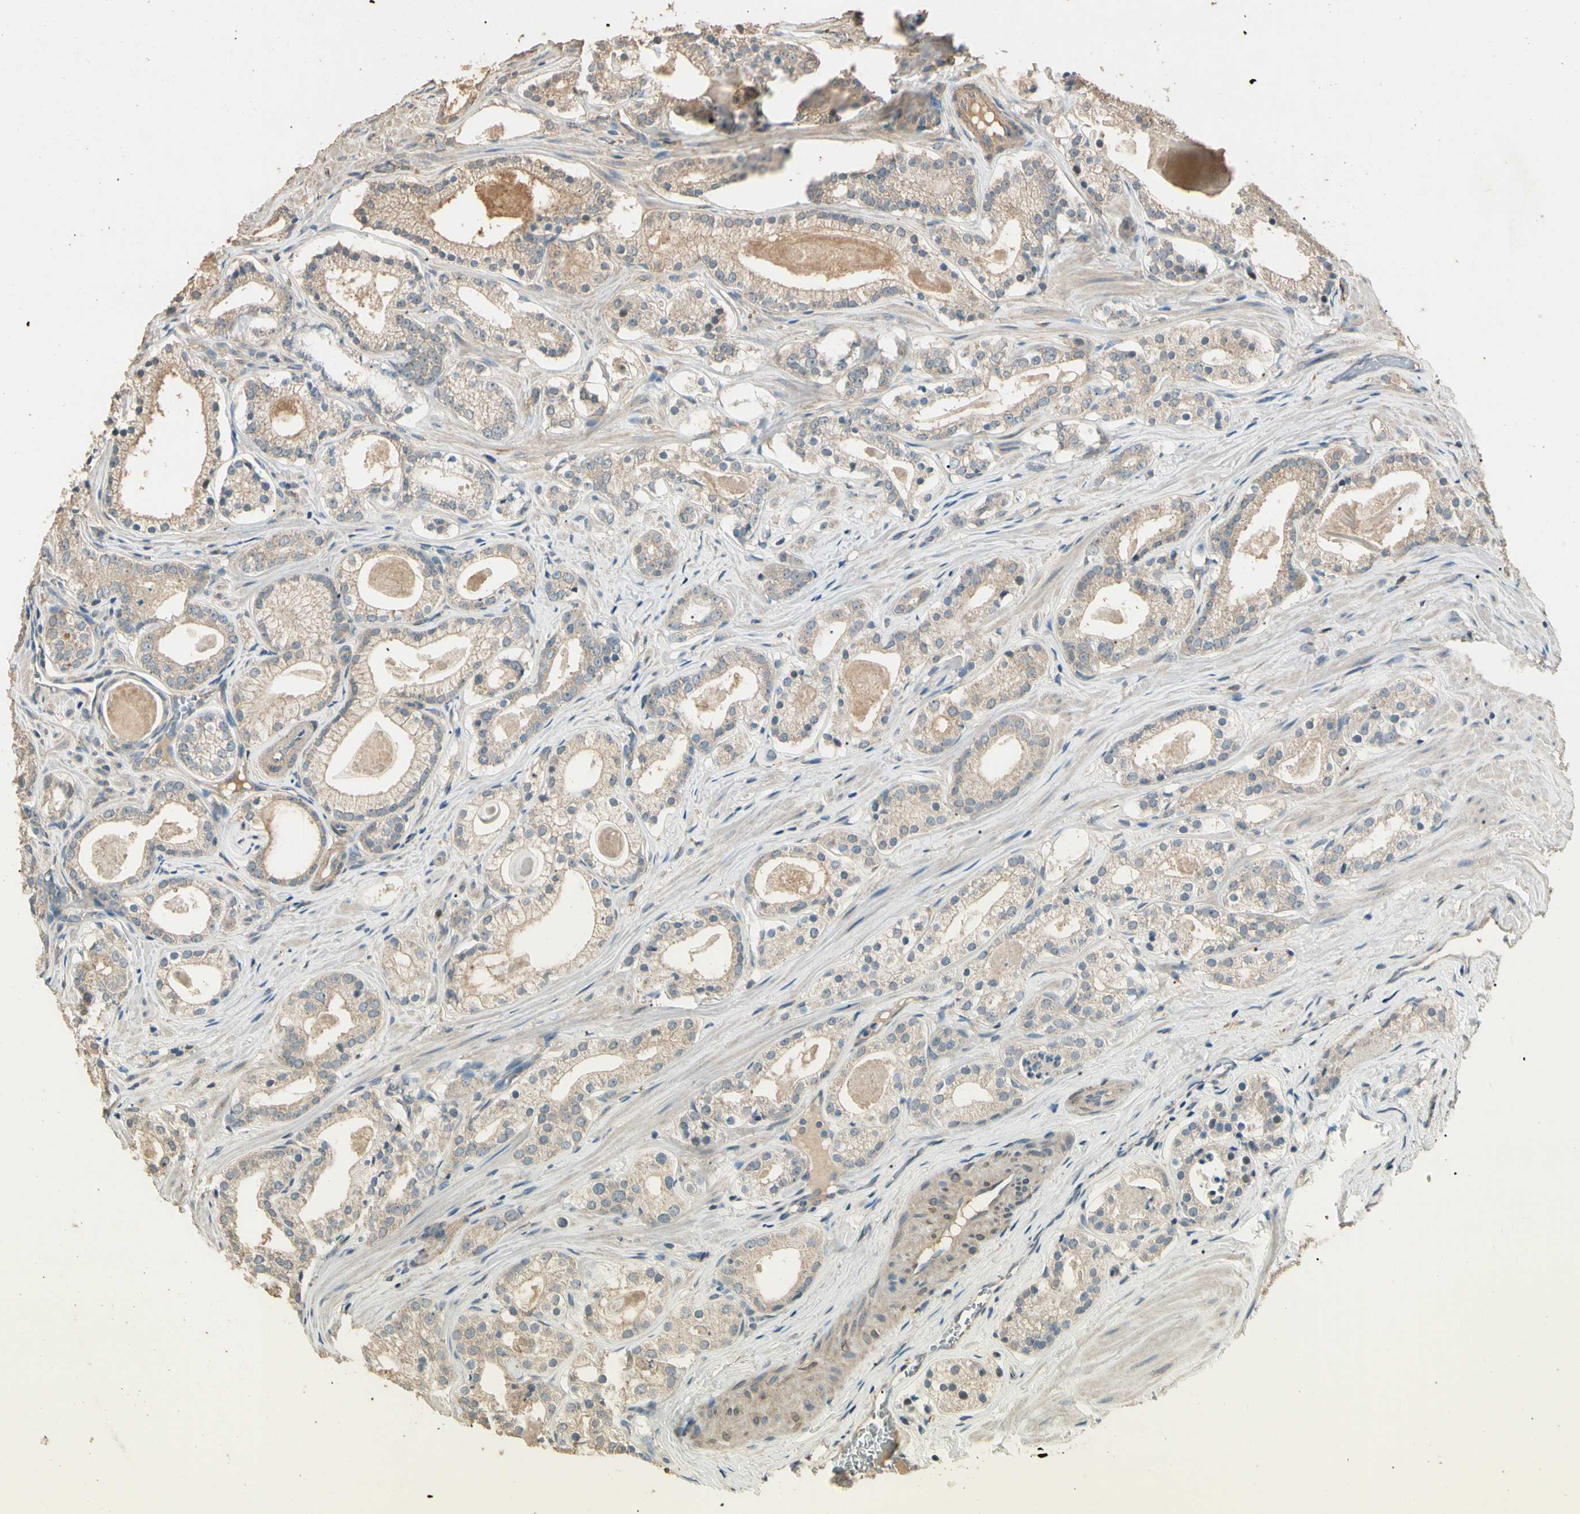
{"staining": {"intensity": "weak", "quantity": ">75%", "location": "cytoplasmic/membranous"}, "tissue": "prostate cancer", "cell_type": "Tumor cells", "image_type": "cancer", "snomed": [{"axis": "morphology", "description": "Adenocarcinoma, Low grade"}, {"axis": "topography", "description": "Prostate"}], "caption": "Protein positivity by immunohistochemistry (IHC) displays weak cytoplasmic/membranous expression in approximately >75% of tumor cells in prostate cancer. The protein of interest is stained brown, and the nuclei are stained in blue (DAB (3,3'-diaminobenzidine) IHC with brightfield microscopy, high magnification).", "gene": "CDH6", "patient": {"sex": "male", "age": 59}}